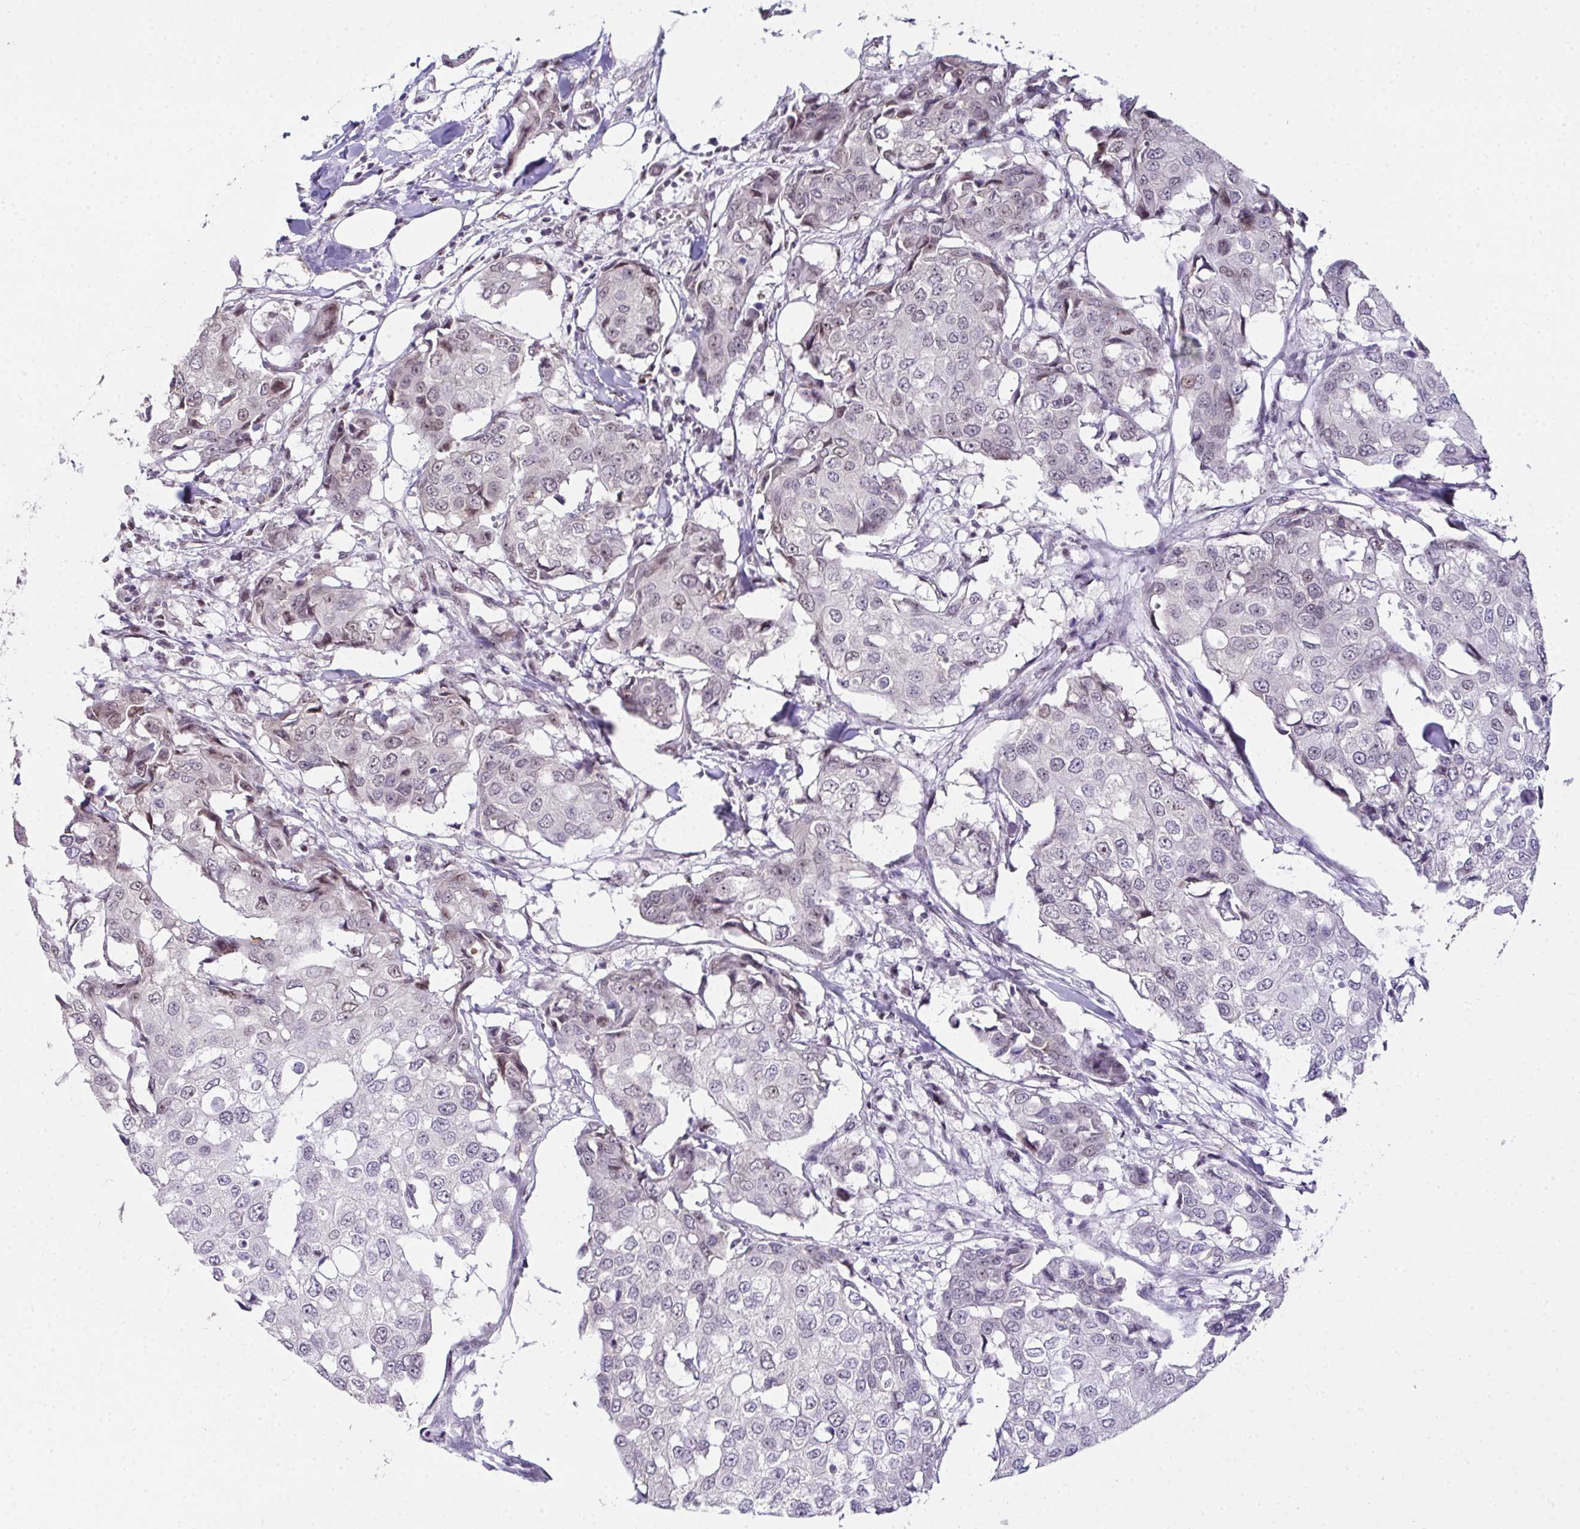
{"staining": {"intensity": "weak", "quantity": "<25%", "location": "nuclear"}, "tissue": "breast cancer", "cell_type": "Tumor cells", "image_type": "cancer", "snomed": [{"axis": "morphology", "description": "Duct carcinoma"}, {"axis": "topography", "description": "Breast"}], "caption": "Protein analysis of breast cancer displays no significant staining in tumor cells.", "gene": "ZNF800", "patient": {"sex": "female", "age": 27}}